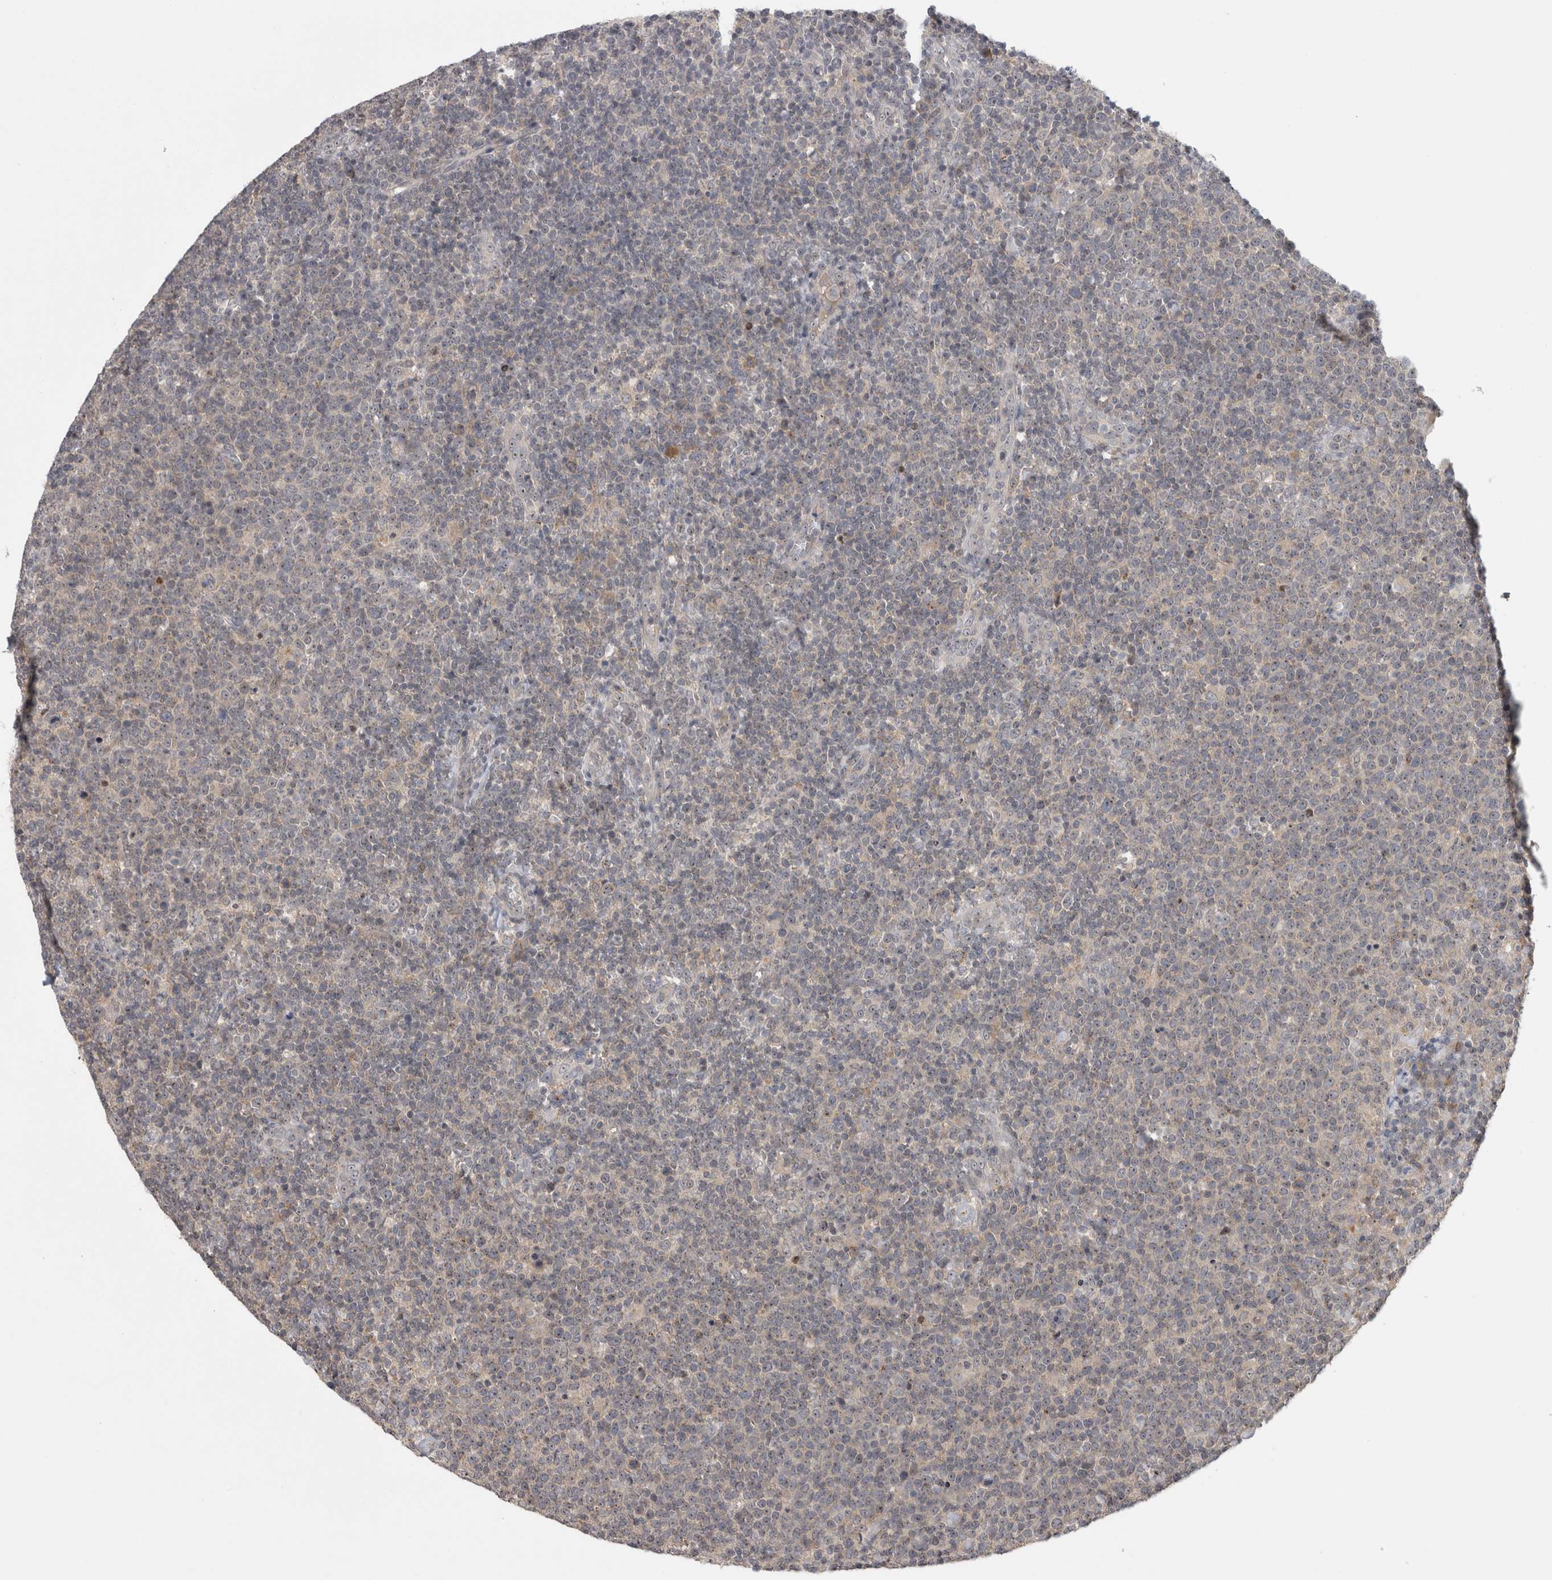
{"staining": {"intensity": "weak", "quantity": "<25%", "location": "nuclear"}, "tissue": "lymphoma", "cell_type": "Tumor cells", "image_type": "cancer", "snomed": [{"axis": "morphology", "description": "Malignant lymphoma, non-Hodgkin's type, High grade"}, {"axis": "topography", "description": "Lymph node"}], "caption": "Immunohistochemistry (IHC) of malignant lymphoma, non-Hodgkin's type (high-grade) reveals no positivity in tumor cells.", "gene": "RBM28", "patient": {"sex": "male", "age": 61}}